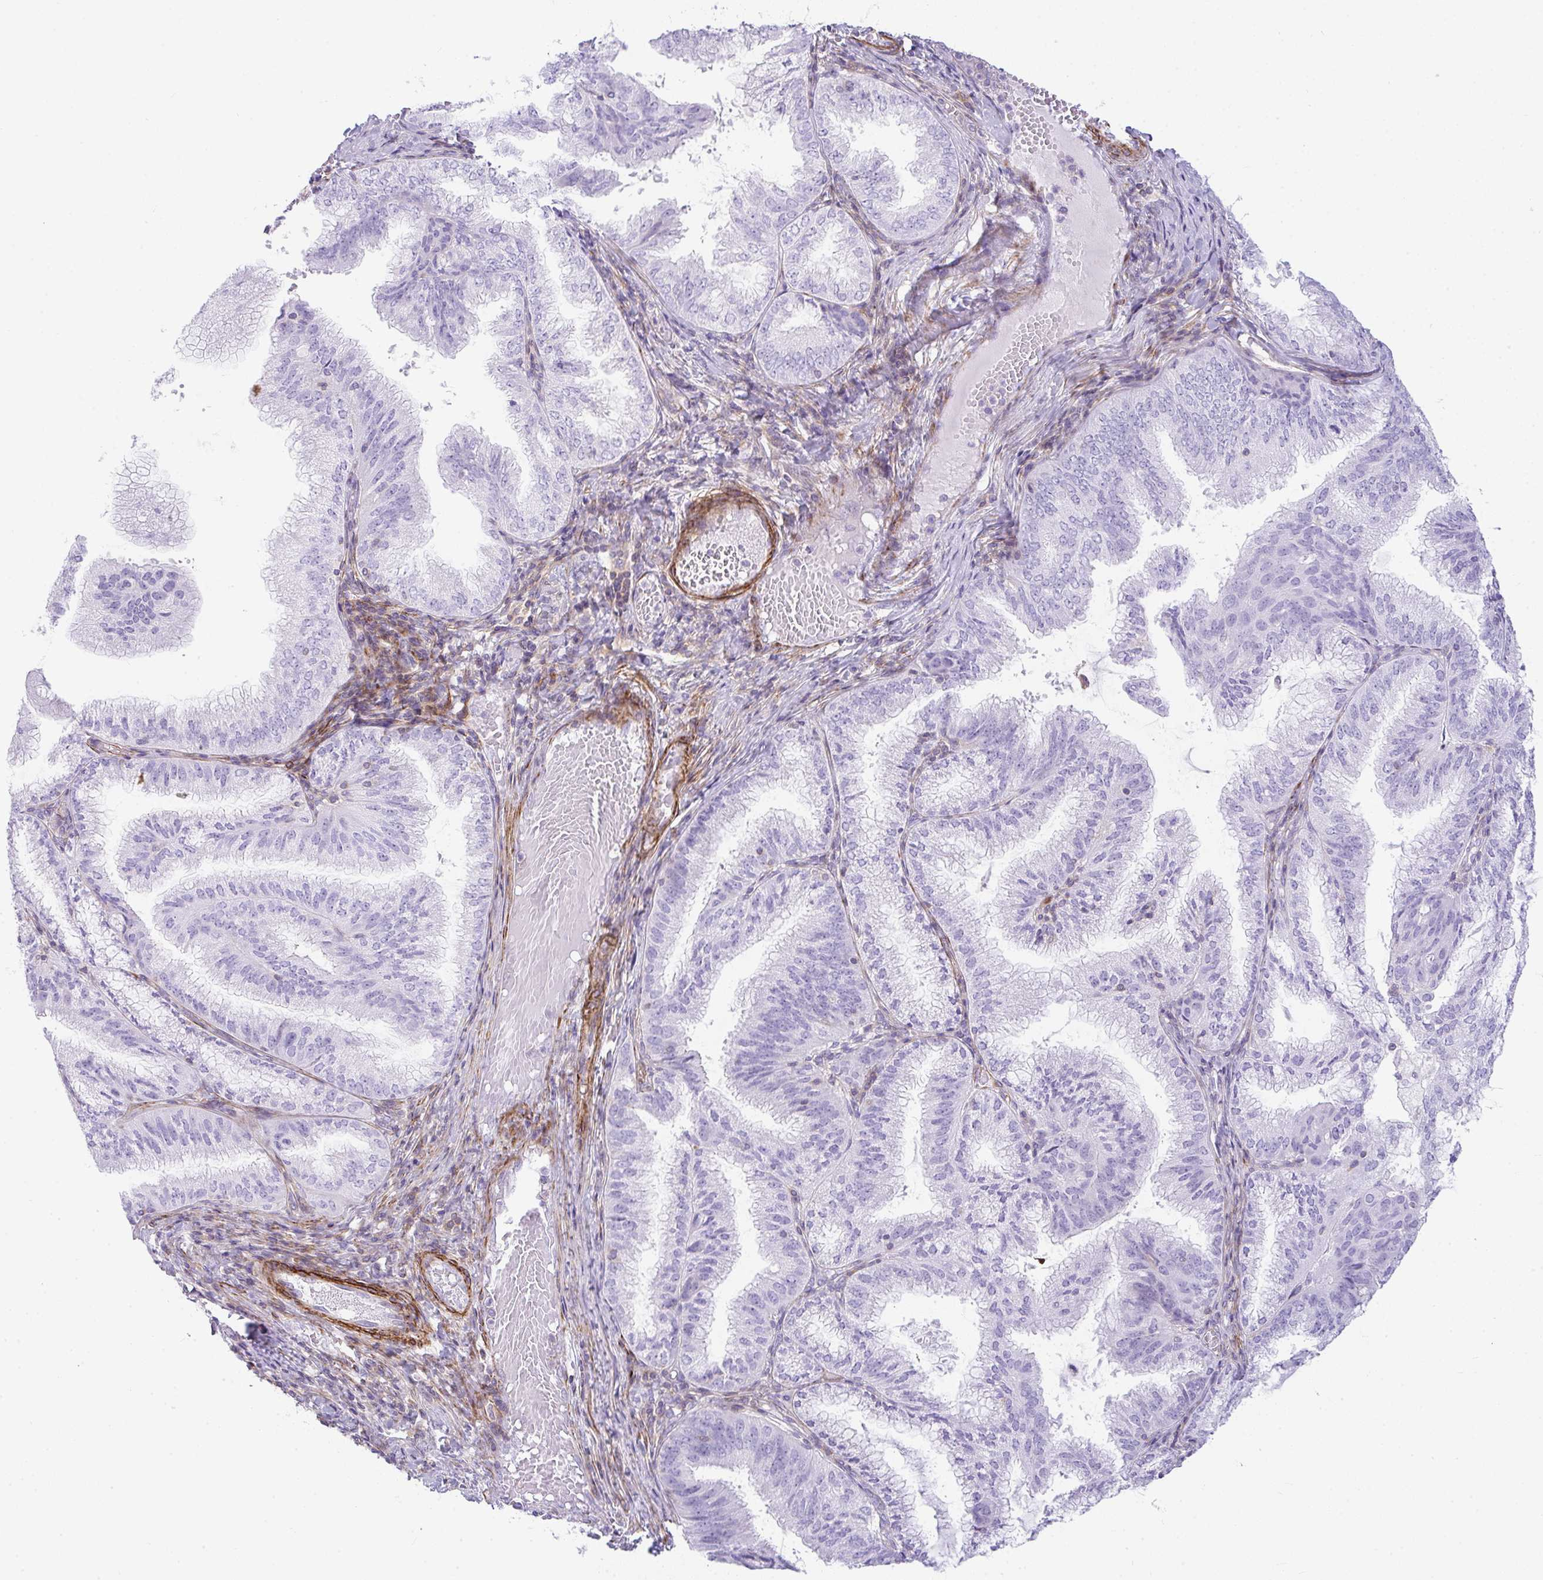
{"staining": {"intensity": "negative", "quantity": "none", "location": "none"}, "tissue": "endometrial cancer", "cell_type": "Tumor cells", "image_type": "cancer", "snomed": [{"axis": "morphology", "description": "Adenocarcinoma, NOS"}, {"axis": "topography", "description": "Endometrium"}], "caption": "The micrograph displays no significant staining in tumor cells of endometrial cancer. (DAB immunohistochemistry (IHC) visualized using brightfield microscopy, high magnification).", "gene": "CDRT15", "patient": {"sex": "female", "age": 49}}